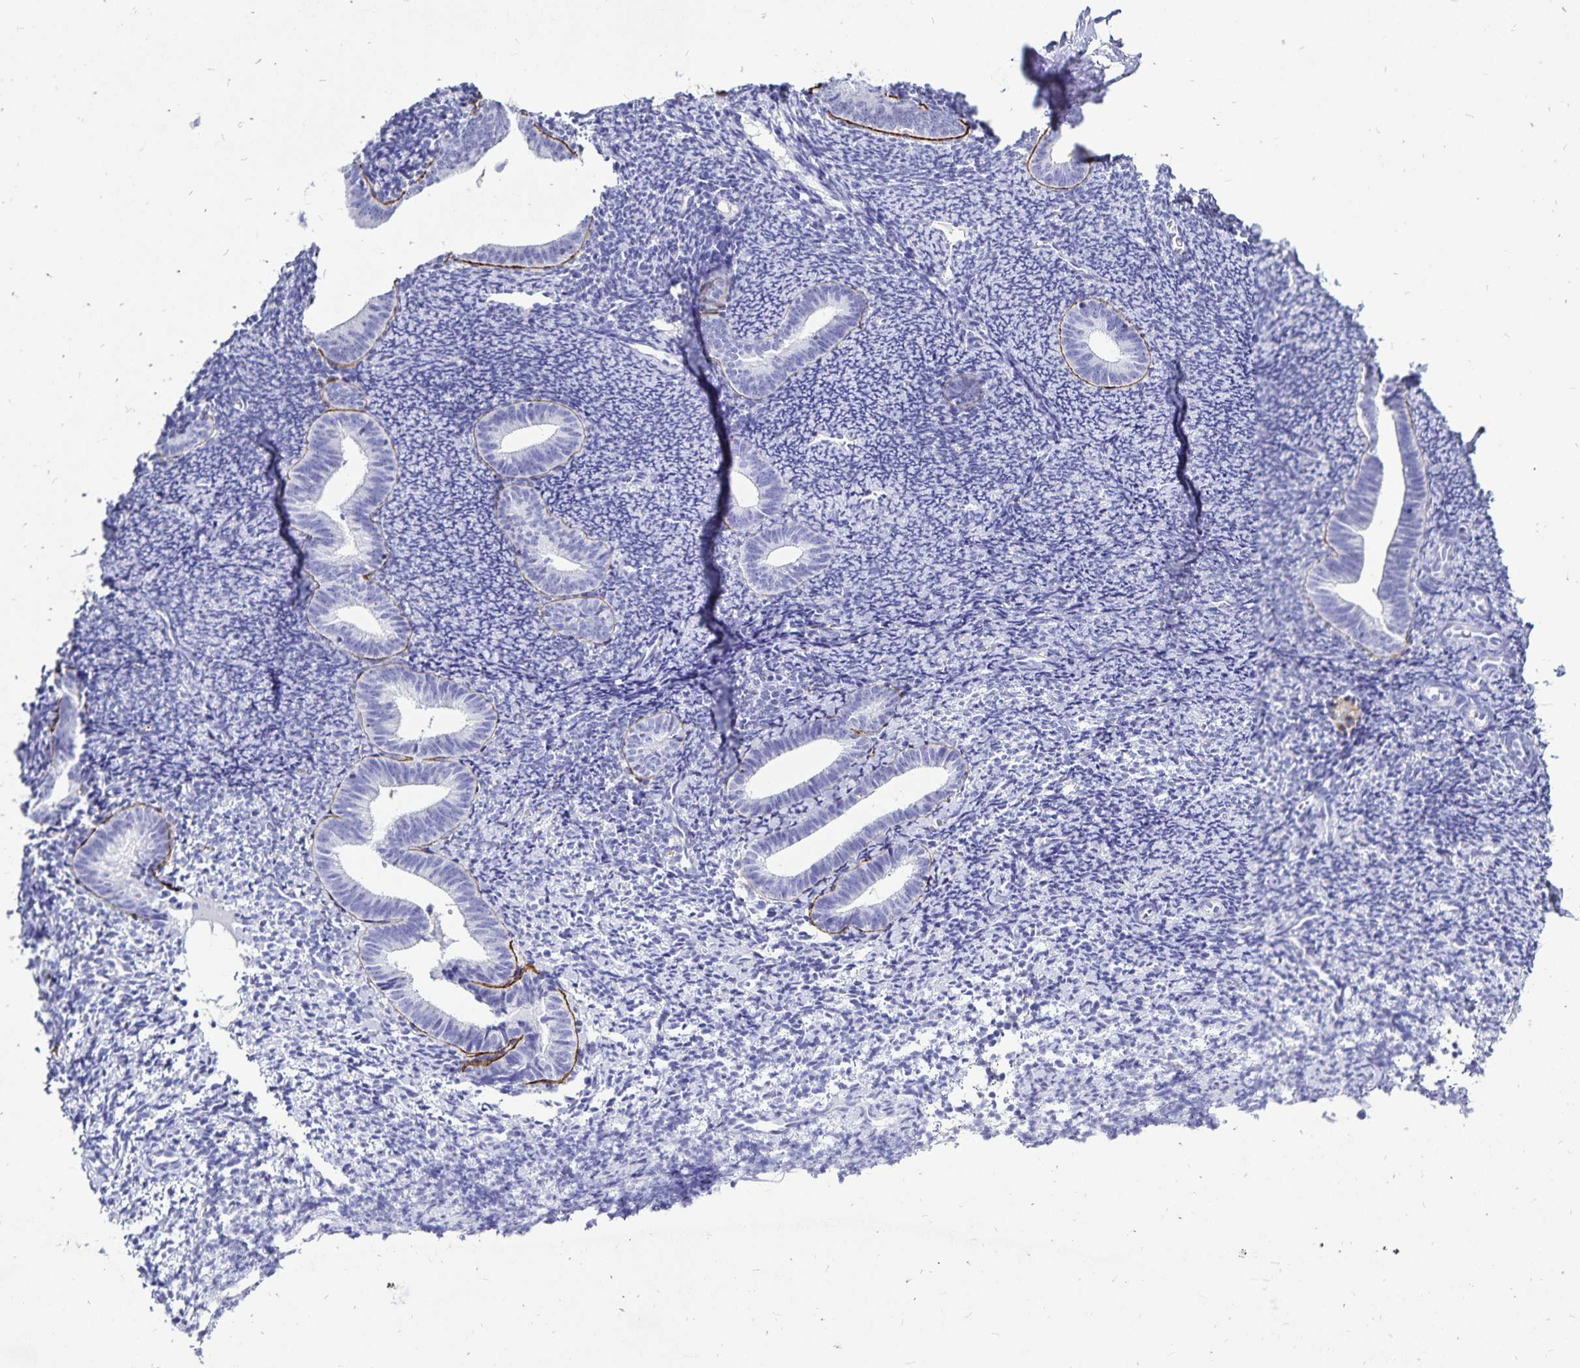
{"staining": {"intensity": "negative", "quantity": "none", "location": "none"}, "tissue": "endometrium", "cell_type": "Cells in endometrial stroma", "image_type": "normal", "snomed": [{"axis": "morphology", "description": "Normal tissue, NOS"}, {"axis": "topography", "description": "Endometrium"}], "caption": "Cells in endometrial stroma are negative for protein expression in normal human endometrium. (DAB IHC, high magnification).", "gene": "PLAC1", "patient": {"sex": "female", "age": 39}}